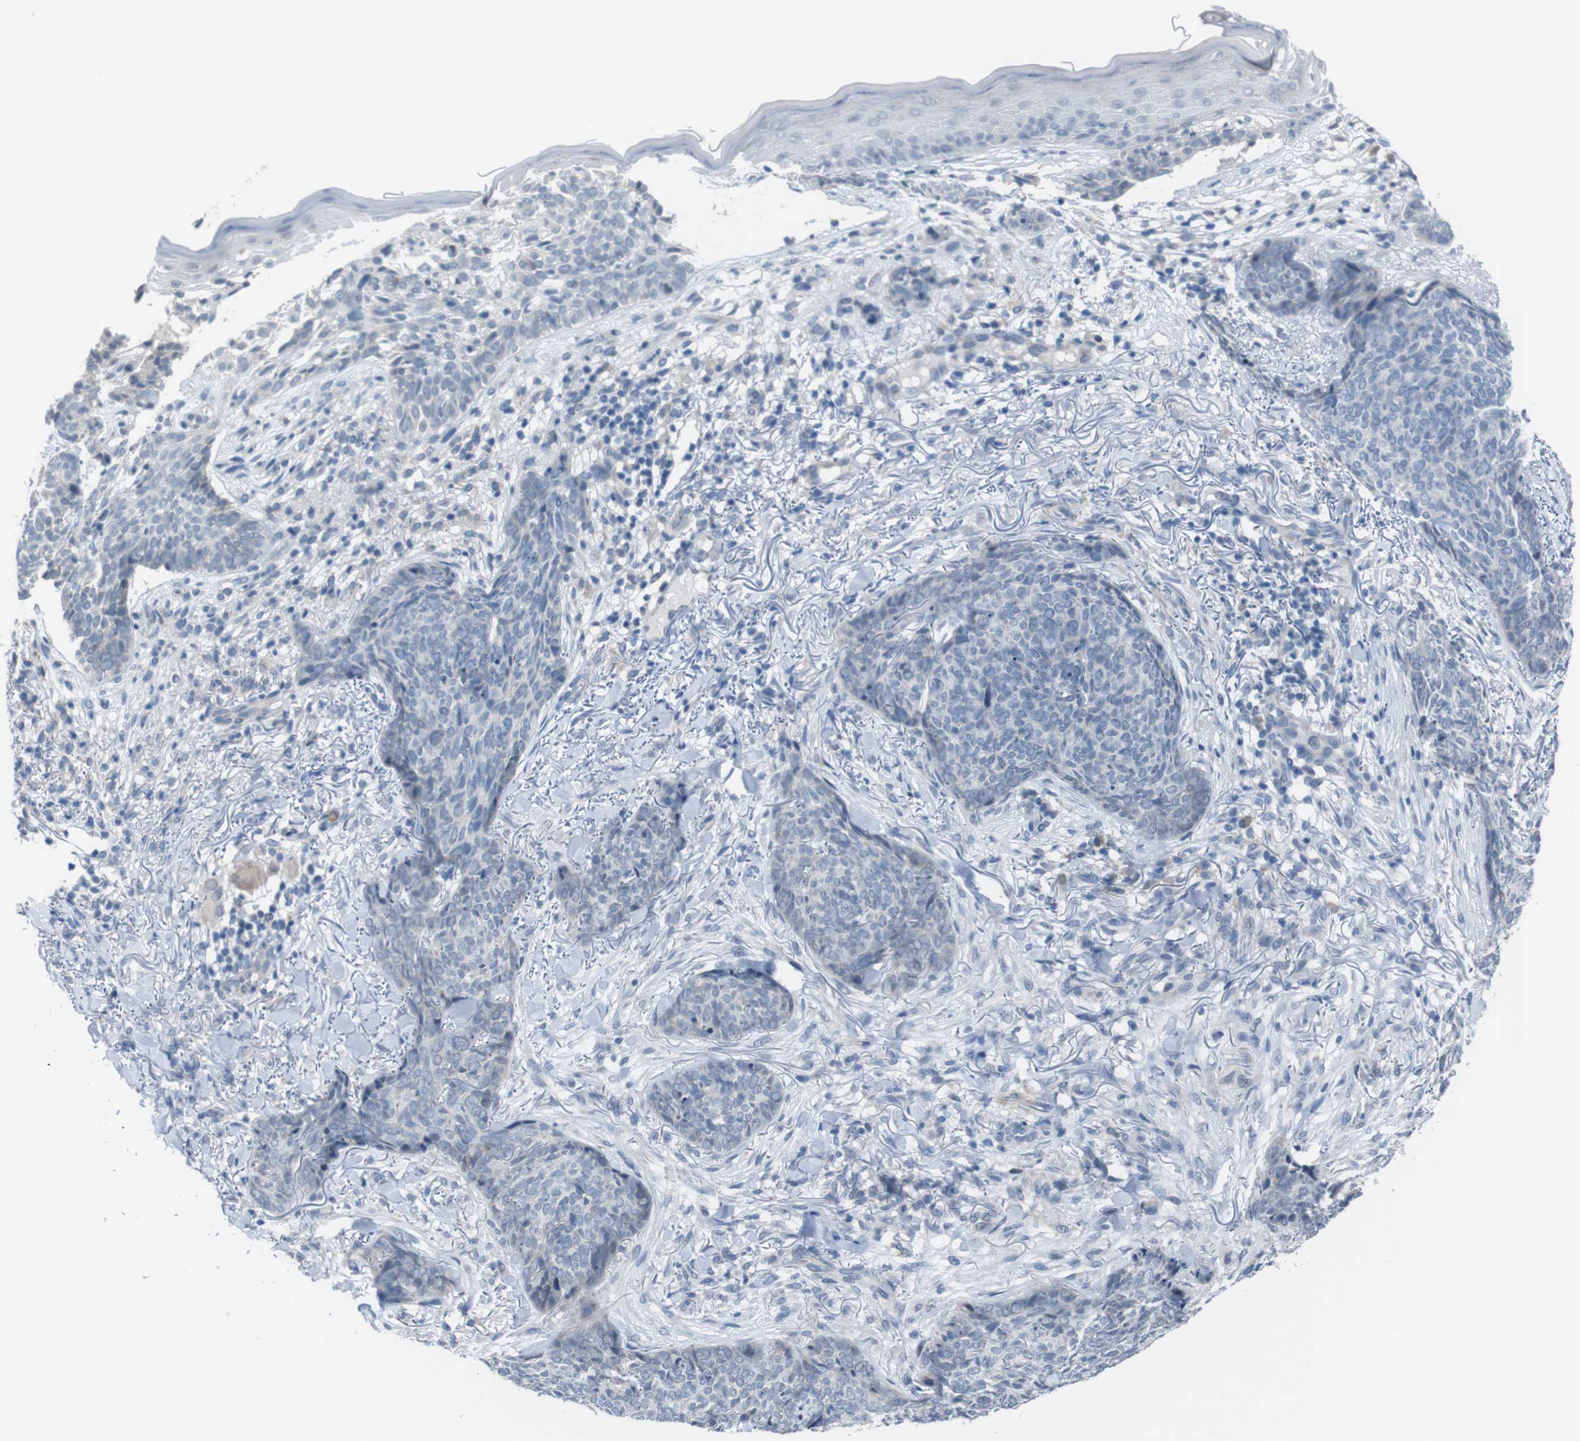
{"staining": {"intensity": "negative", "quantity": "none", "location": "none"}, "tissue": "skin cancer", "cell_type": "Tumor cells", "image_type": "cancer", "snomed": [{"axis": "morphology", "description": "Basal cell carcinoma"}, {"axis": "topography", "description": "Skin"}], "caption": "Immunohistochemistry (IHC) of skin basal cell carcinoma demonstrates no positivity in tumor cells. (Stains: DAB (3,3'-diaminobenzidine) immunohistochemistry with hematoxylin counter stain, Microscopy: brightfield microscopy at high magnification).", "gene": "CDH22", "patient": {"sex": "female", "age": 70}}